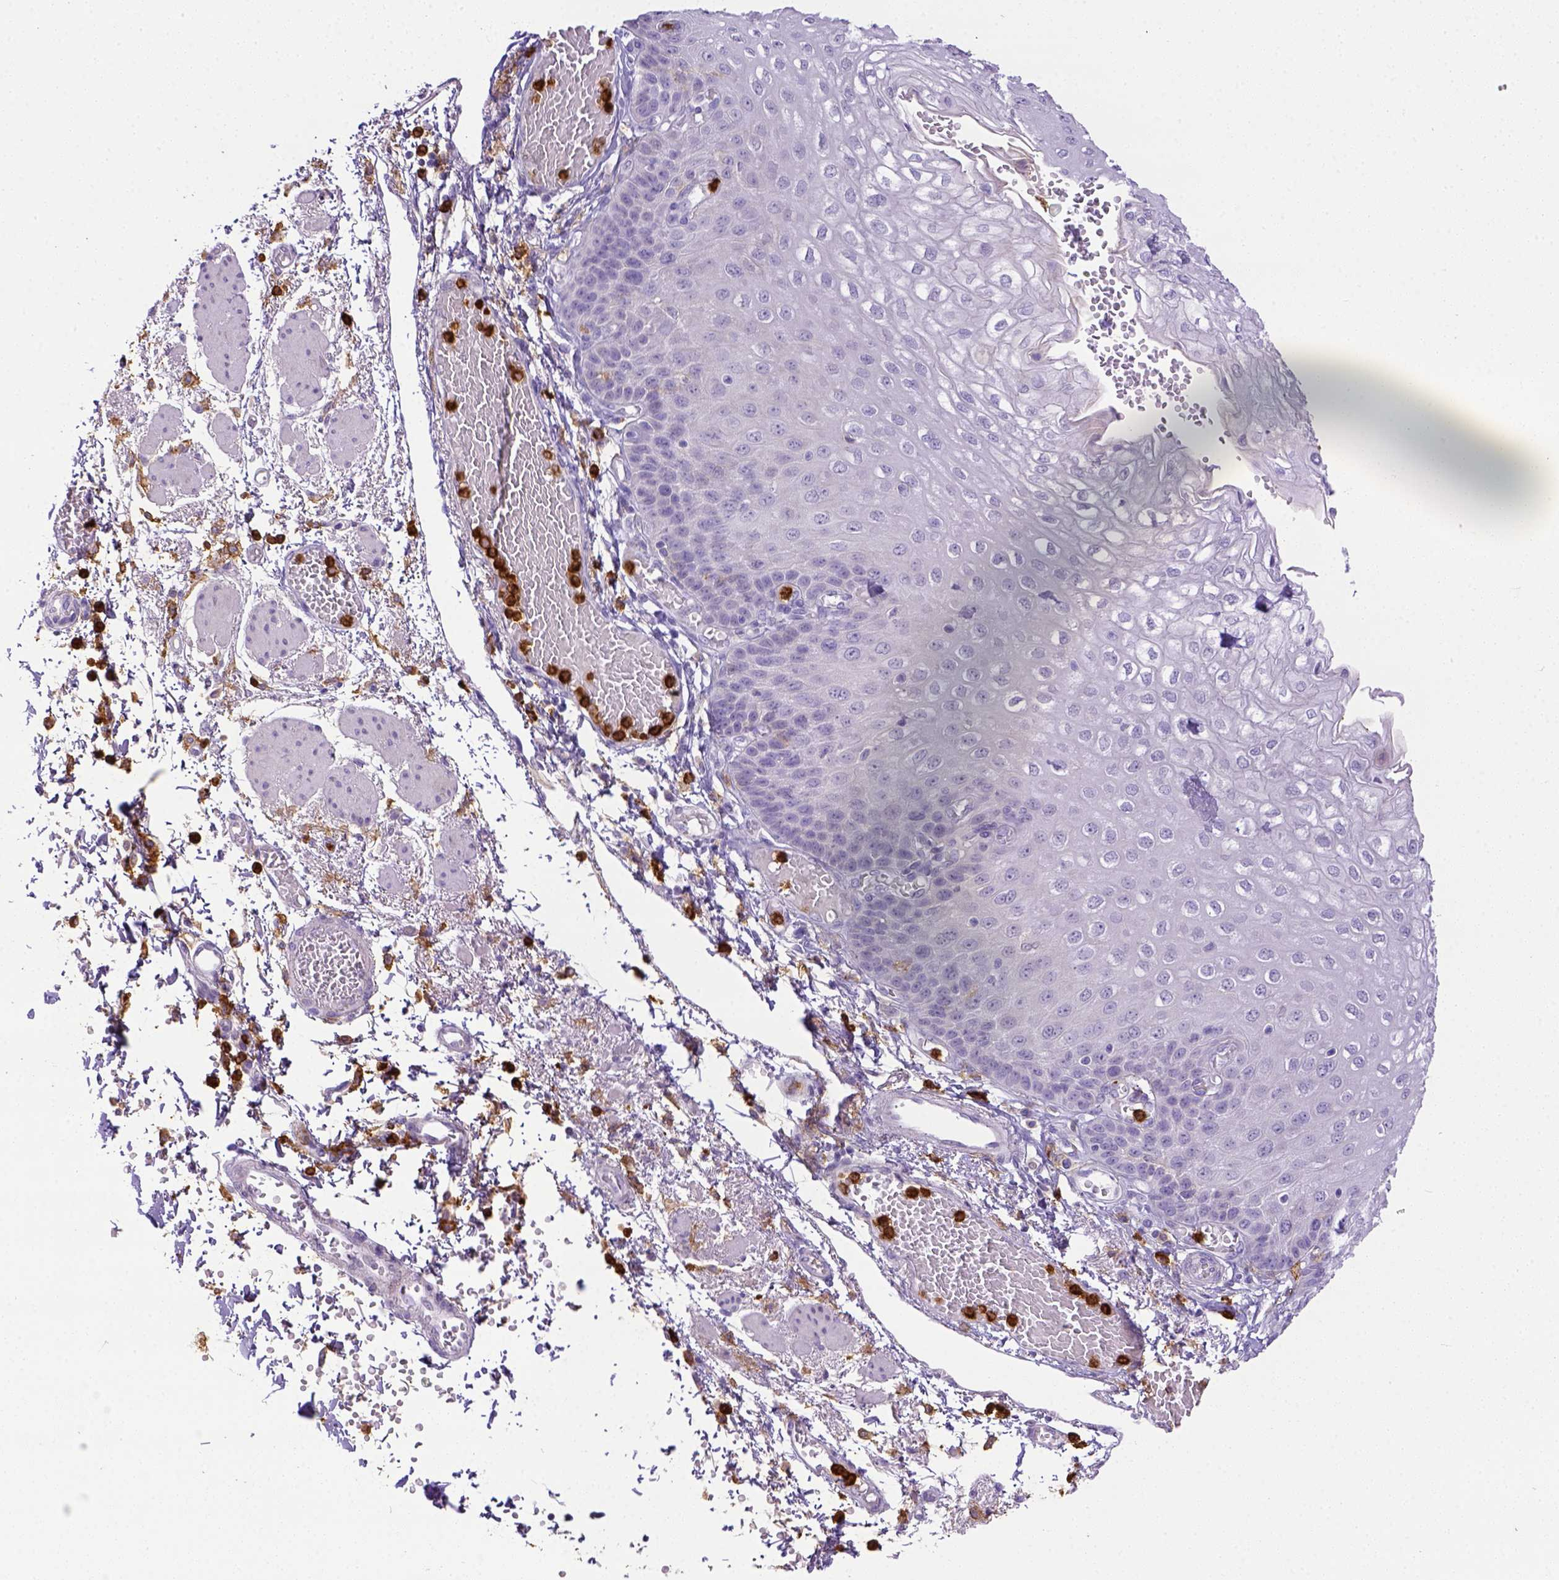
{"staining": {"intensity": "negative", "quantity": "none", "location": "none"}, "tissue": "esophagus", "cell_type": "Squamous epithelial cells", "image_type": "normal", "snomed": [{"axis": "morphology", "description": "Normal tissue, NOS"}, {"axis": "morphology", "description": "Adenocarcinoma, NOS"}, {"axis": "topography", "description": "Esophagus"}], "caption": "The histopathology image displays no staining of squamous epithelial cells in unremarkable esophagus. (DAB (3,3'-diaminobenzidine) IHC, high magnification).", "gene": "ITGAM", "patient": {"sex": "male", "age": 81}}